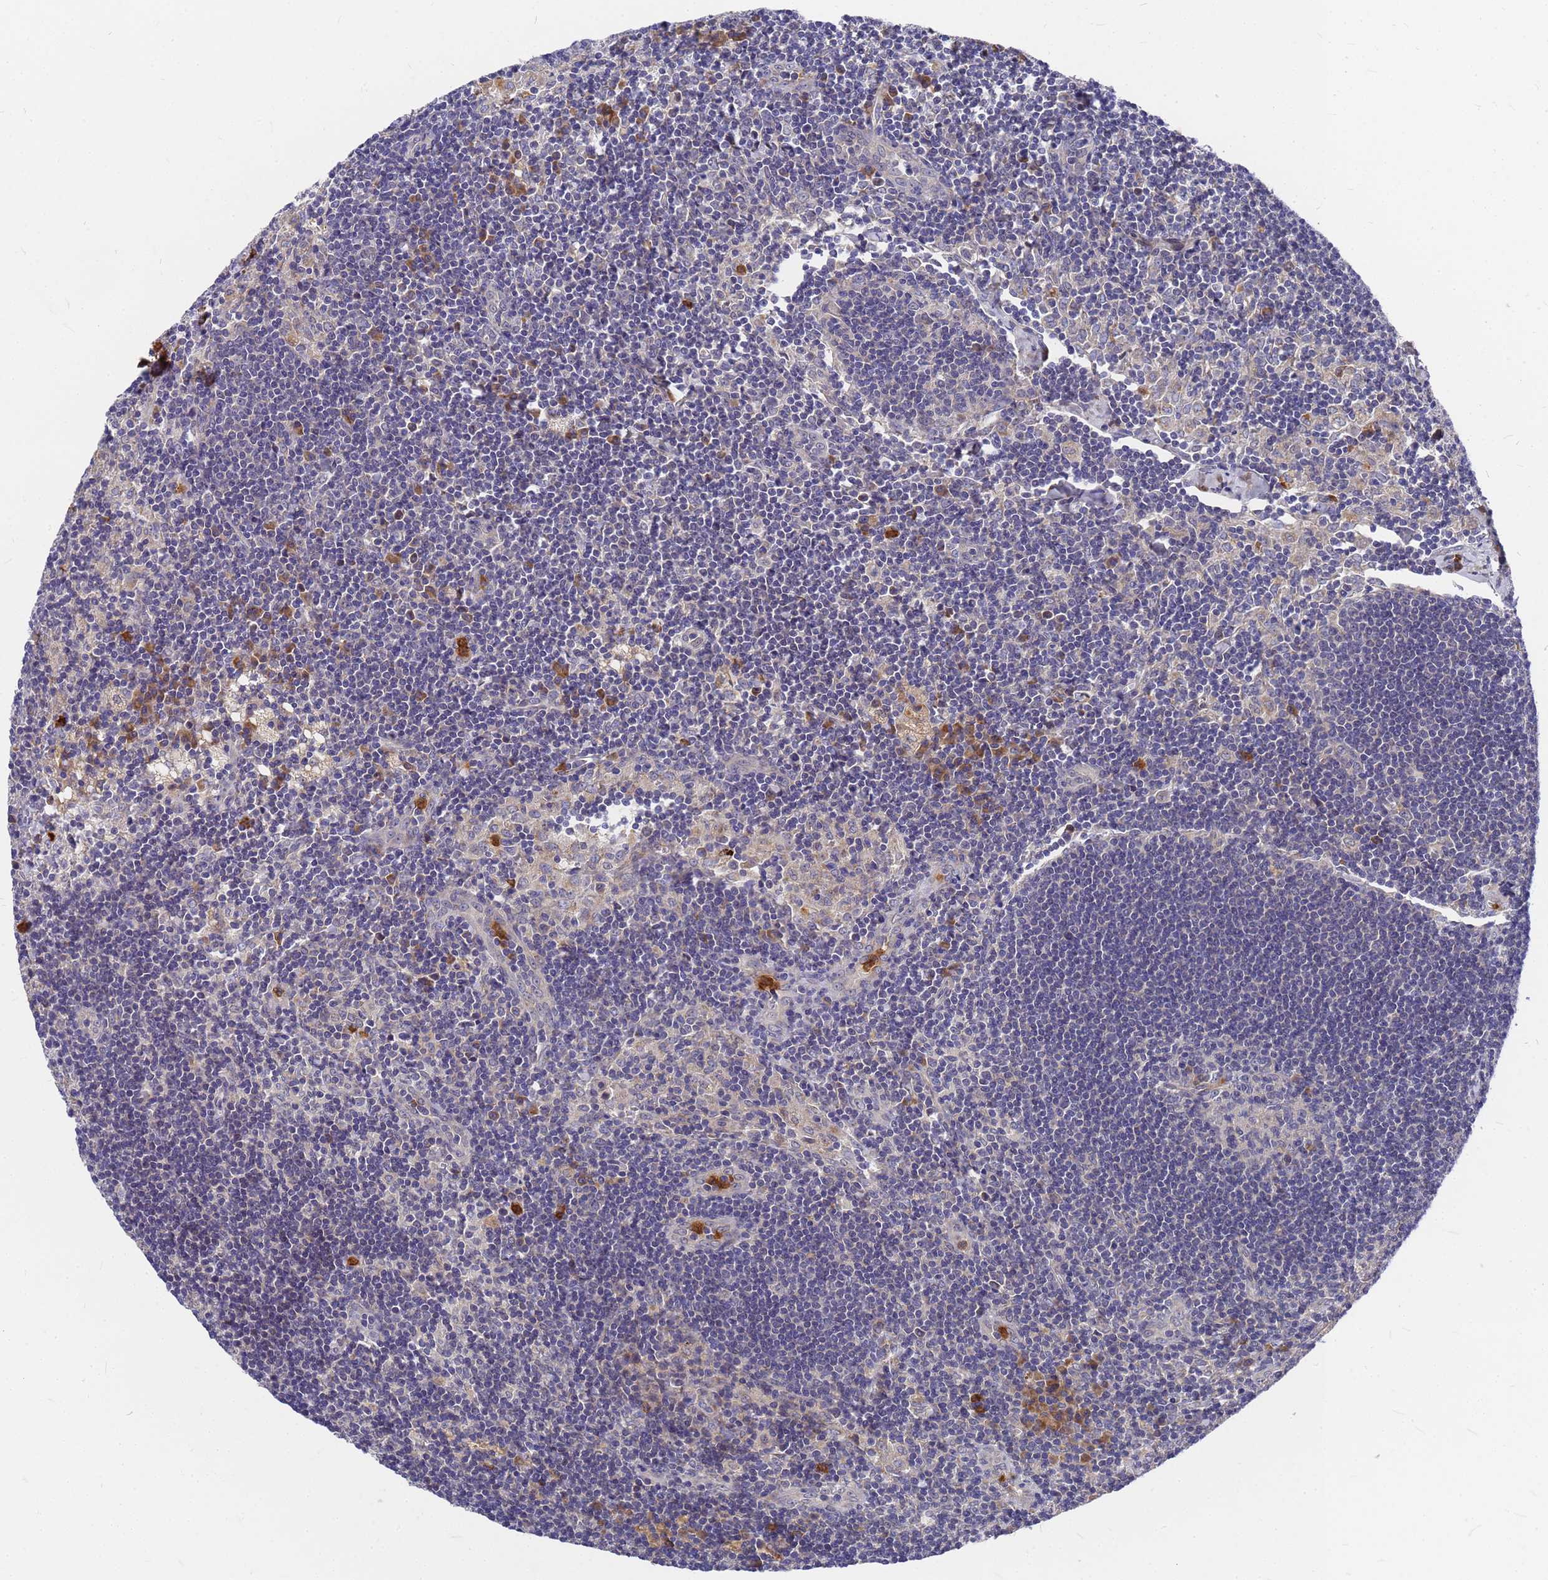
{"staining": {"intensity": "negative", "quantity": "none", "location": "none"}, "tissue": "lymph node", "cell_type": "Germinal center cells", "image_type": "normal", "snomed": [{"axis": "morphology", "description": "Normal tissue, NOS"}, {"axis": "topography", "description": "Lymph node"}], "caption": "The IHC histopathology image has no significant positivity in germinal center cells of lymph node.", "gene": "ZNF717", "patient": {"sex": "male", "age": 24}}